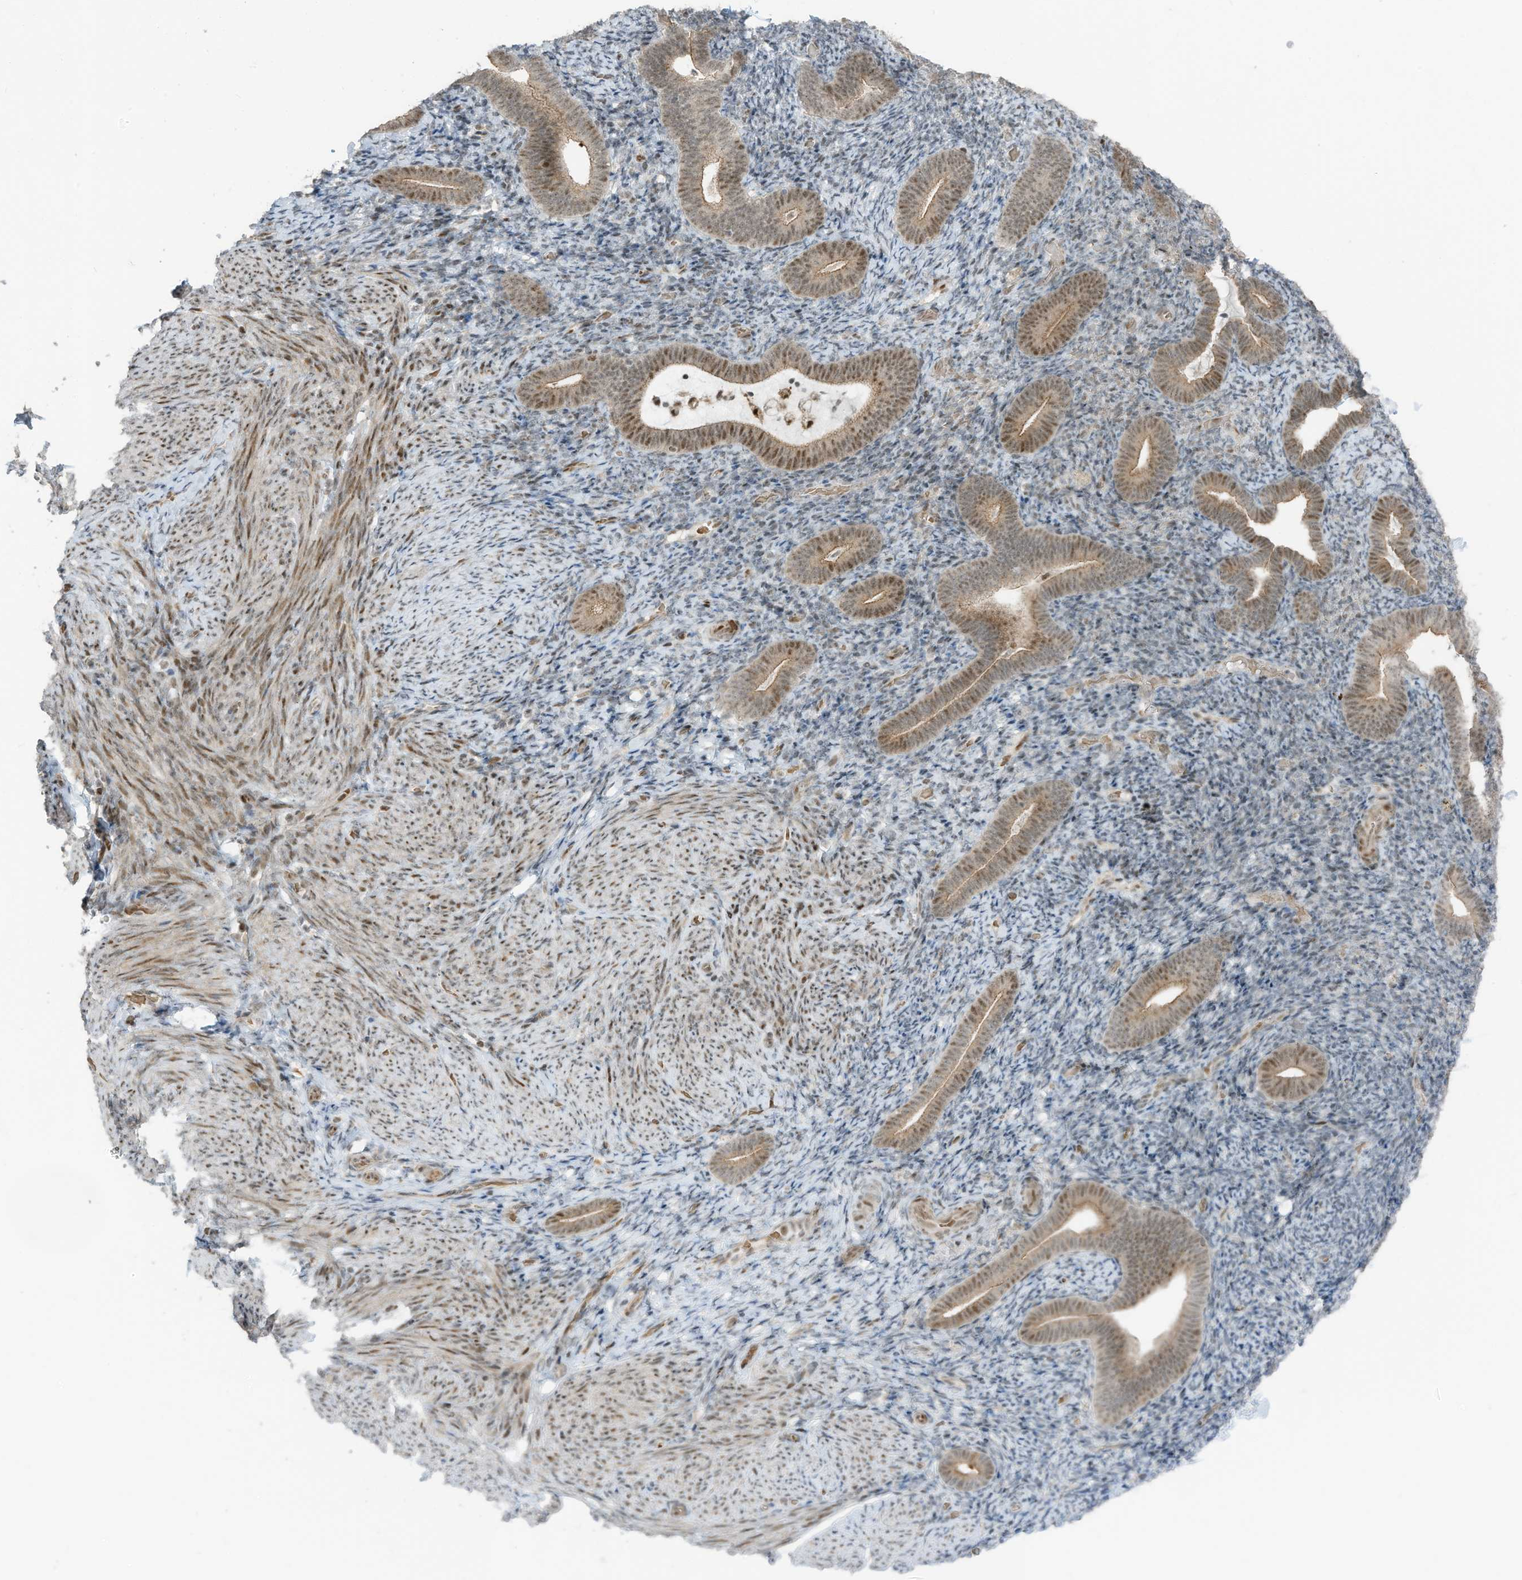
{"staining": {"intensity": "negative", "quantity": "none", "location": "none"}, "tissue": "endometrium", "cell_type": "Cells in endometrial stroma", "image_type": "normal", "snomed": [{"axis": "morphology", "description": "Normal tissue, NOS"}, {"axis": "topography", "description": "Endometrium"}], "caption": "A high-resolution image shows IHC staining of unremarkable endometrium, which reveals no significant expression in cells in endometrial stroma. (DAB immunohistochemistry visualized using brightfield microscopy, high magnification).", "gene": "ZCWPW2", "patient": {"sex": "female", "age": 51}}